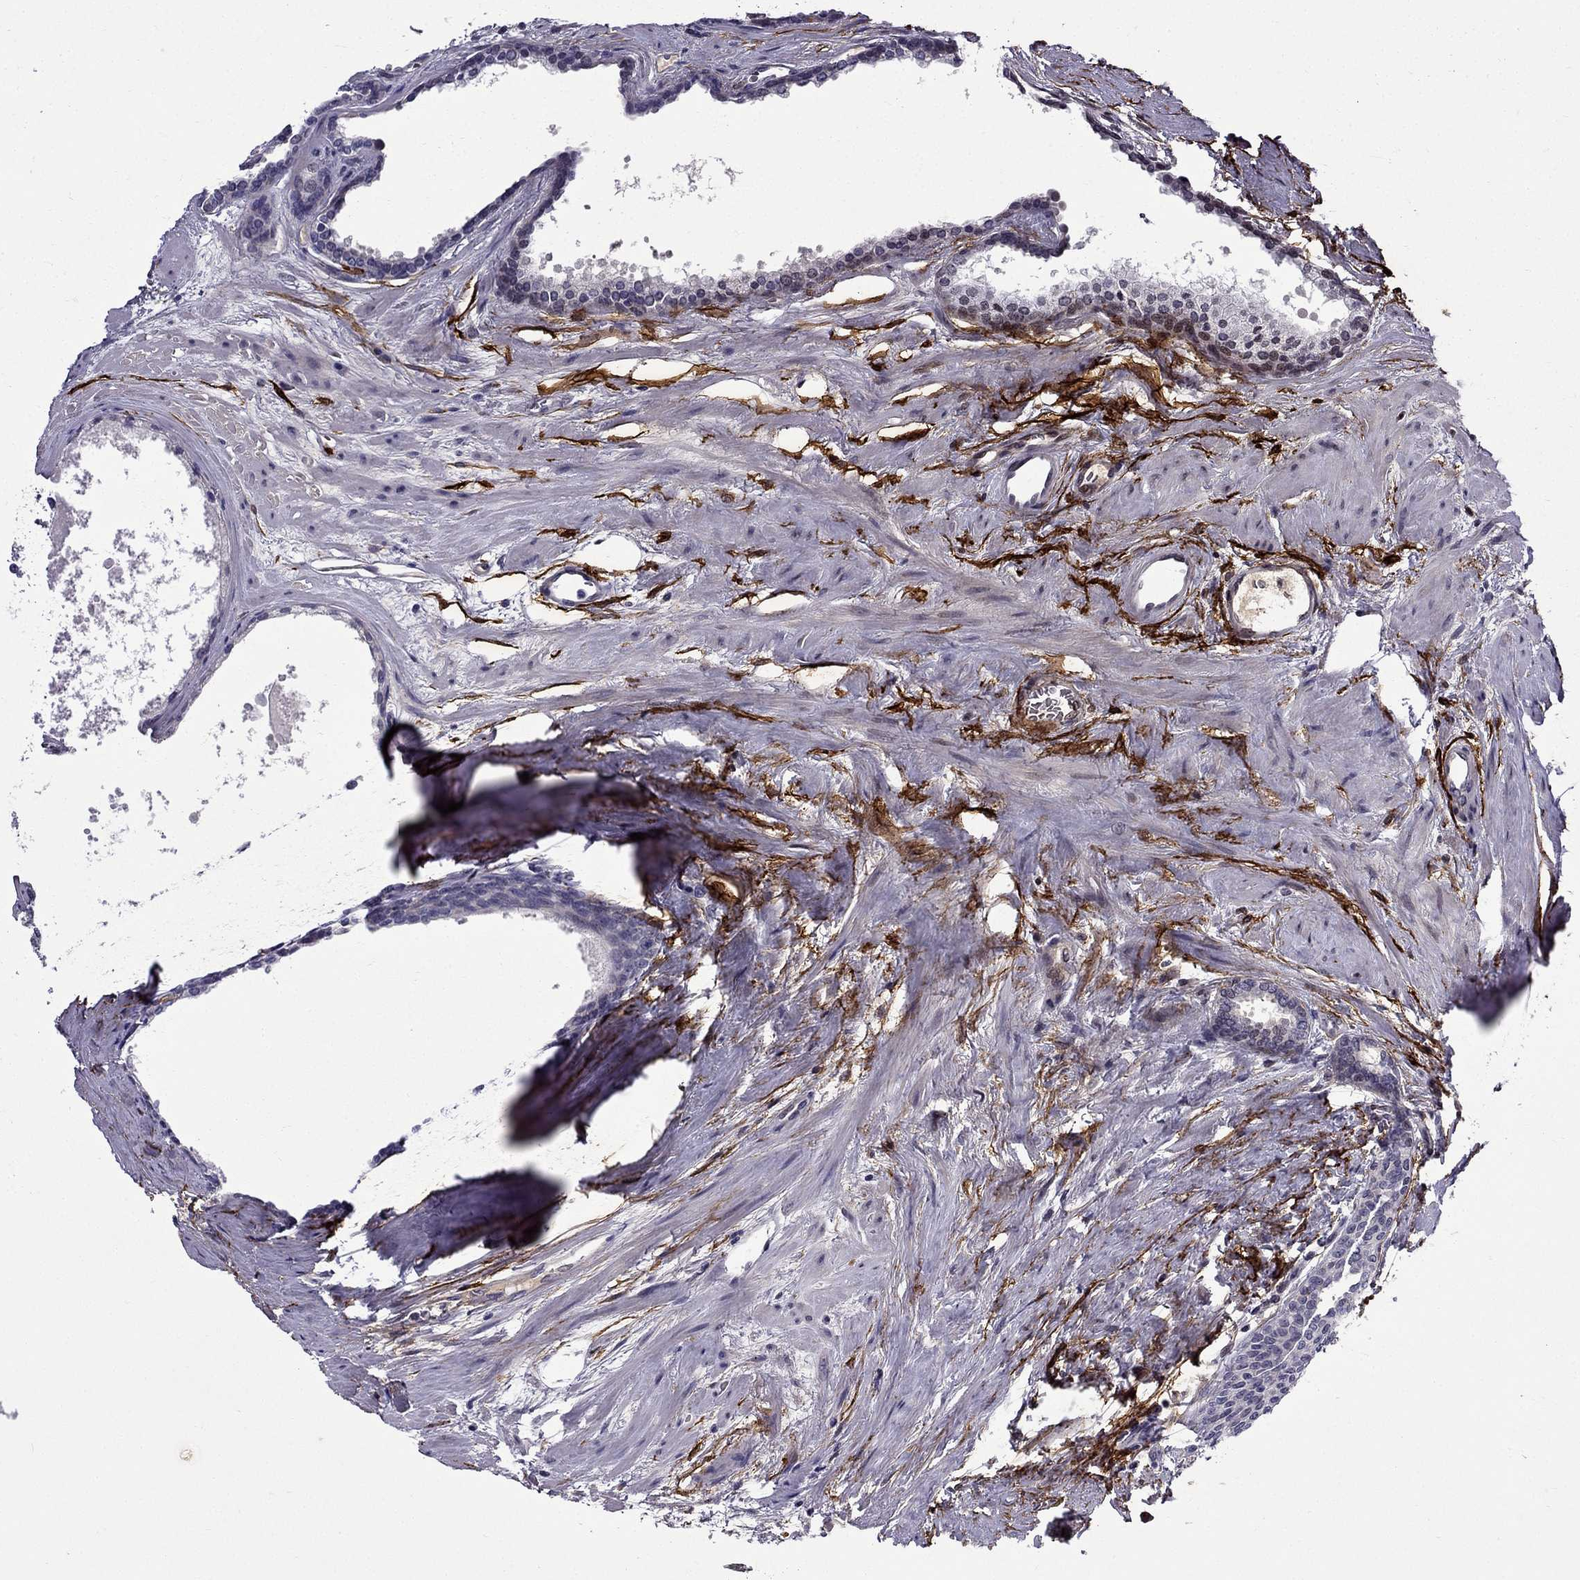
{"staining": {"intensity": "negative", "quantity": "none", "location": "none"}, "tissue": "prostate cancer", "cell_type": "Tumor cells", "image_type": "cancer", "snomed": [{"axis": "morphology", "description": "Adenocarcinoma, Low grade"}, {"axis": "topography", "description": "Prostate"}], "caption": "This is an immunohistochemistry (IHC) histopathology image of human prostate cancer. There is no positivity in tumor cells.", "gene": "PI16", "patient": {"sex": "male", "age": 56}}